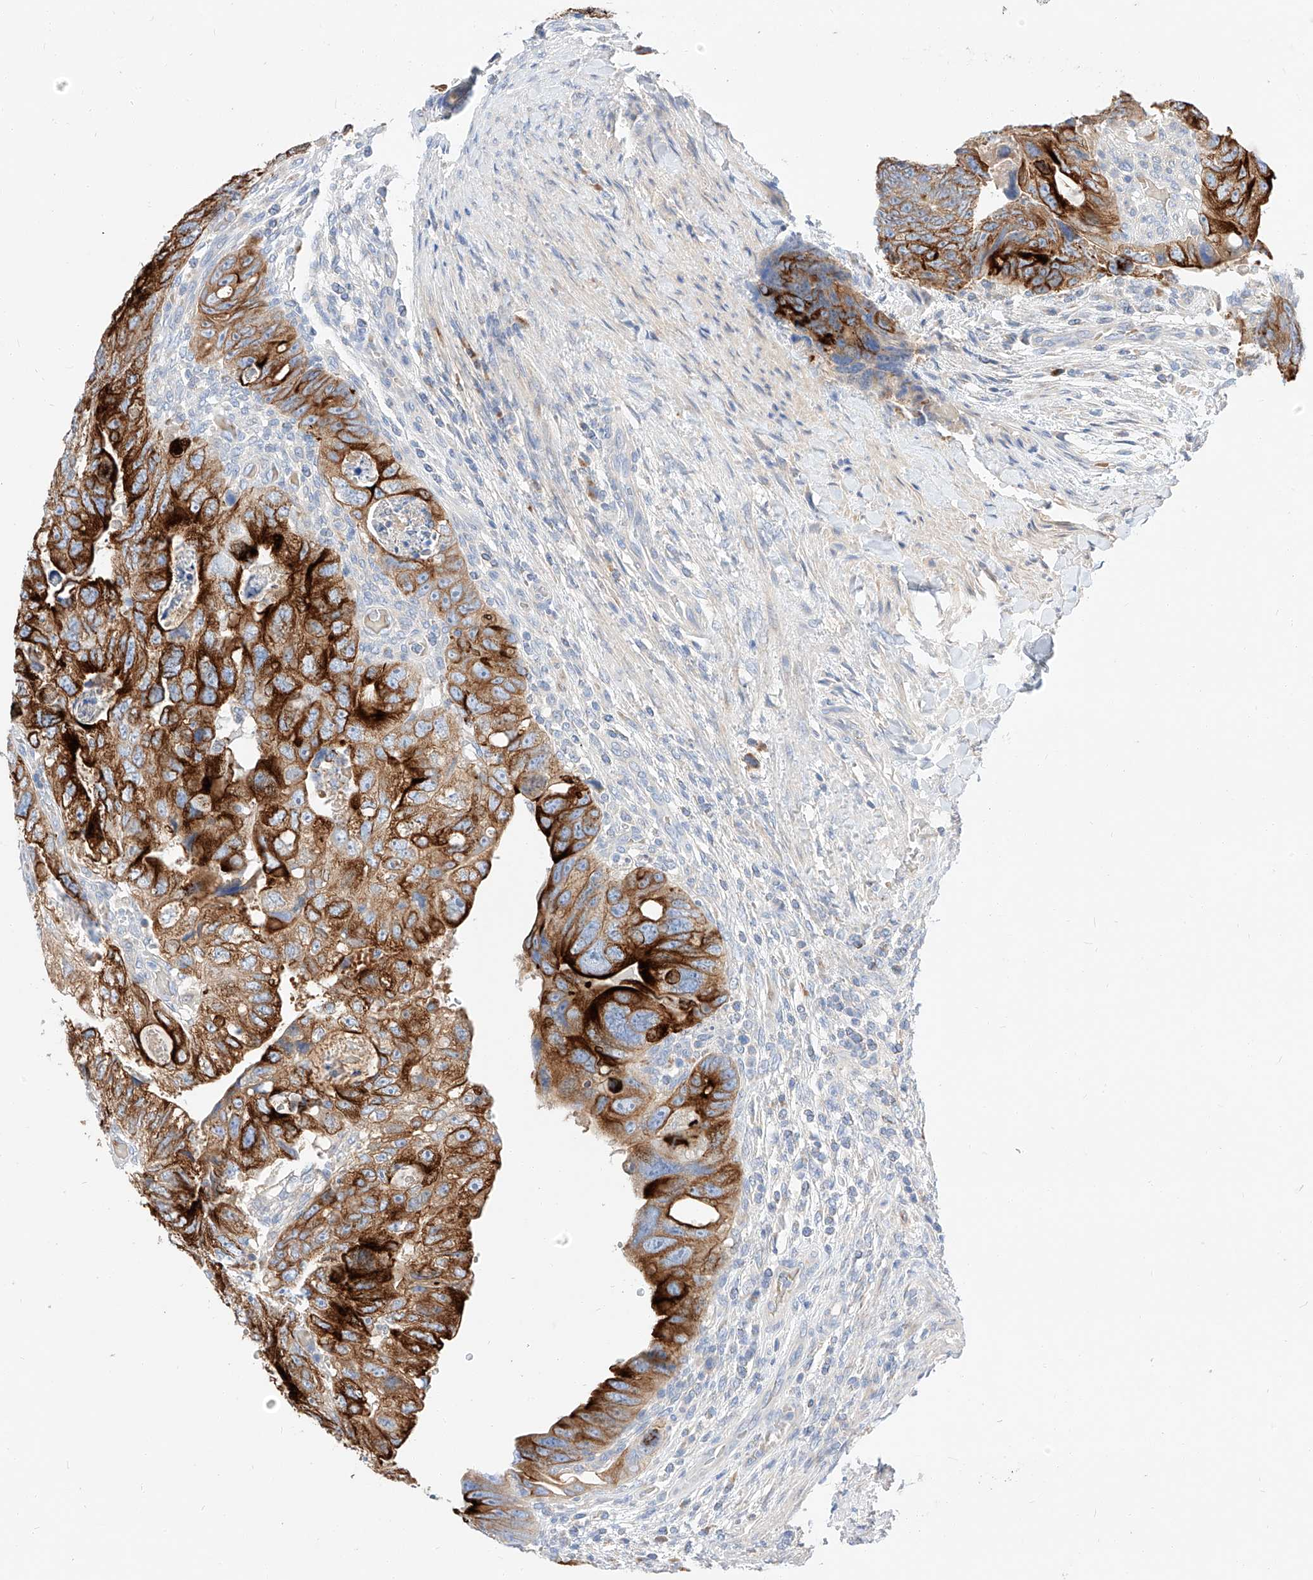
{"staining": {"intensity": "strong", "quantity": ">75%", "location": "cytoplasmic/membranous"}, "tissue": "colorectal cancer", "cell_type": "Tumor cells", "image_type": "cancer", "snomed": [{"axis": "morphology", "description": "Adenocarcinoma, NOS"}, {"axis": "topography", "description": "Rectum"}], "caption": "Human colorectal cancer (adenocarcinoma) stained with a brown dye exhibits strong cytoplasmic/membranous positive staining in about >75% of tumor cells.", "gene": "MAP7", "patient": {"sex": "male", "age": 59}}